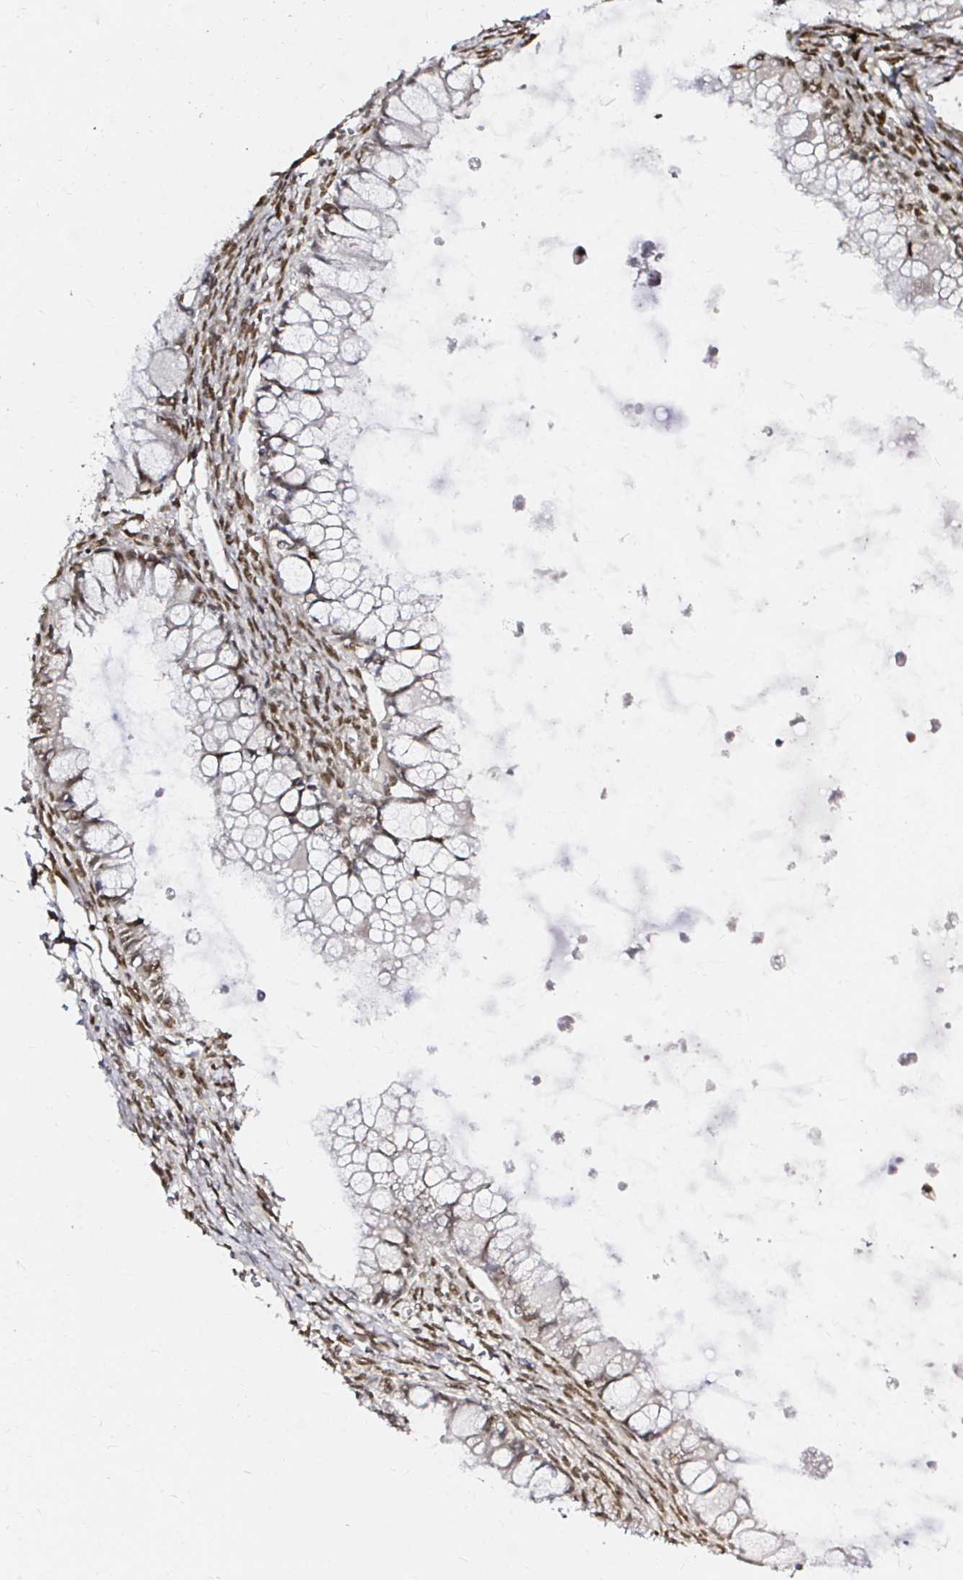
{"staining": {"intensity": "moderate", "quantity": ">75%", "location": "nuclear"}, "tissue": "ovarian cancer", "cell_type": "Tumor cells", "image_type": "cancer", "snomed": [{"axis": "morphology", "description": "Cystadenocarcinoma, mucinous, NOS"}, {"axis": "topography", "description": "Ovary"}], "caption": "Immunohistochemistry (IHC) micrograph of neoplastic tissue: human ovarian cancer (mucinous cystadenocarcinoma) stained using IHC demonstrates medium levels of moderate protein expression localized specifically in the nuclear of tumor cells, appearing as a nuclear brown color.", "gene": "SNRPC", "patient": {"sex": "female", "age": 34}}